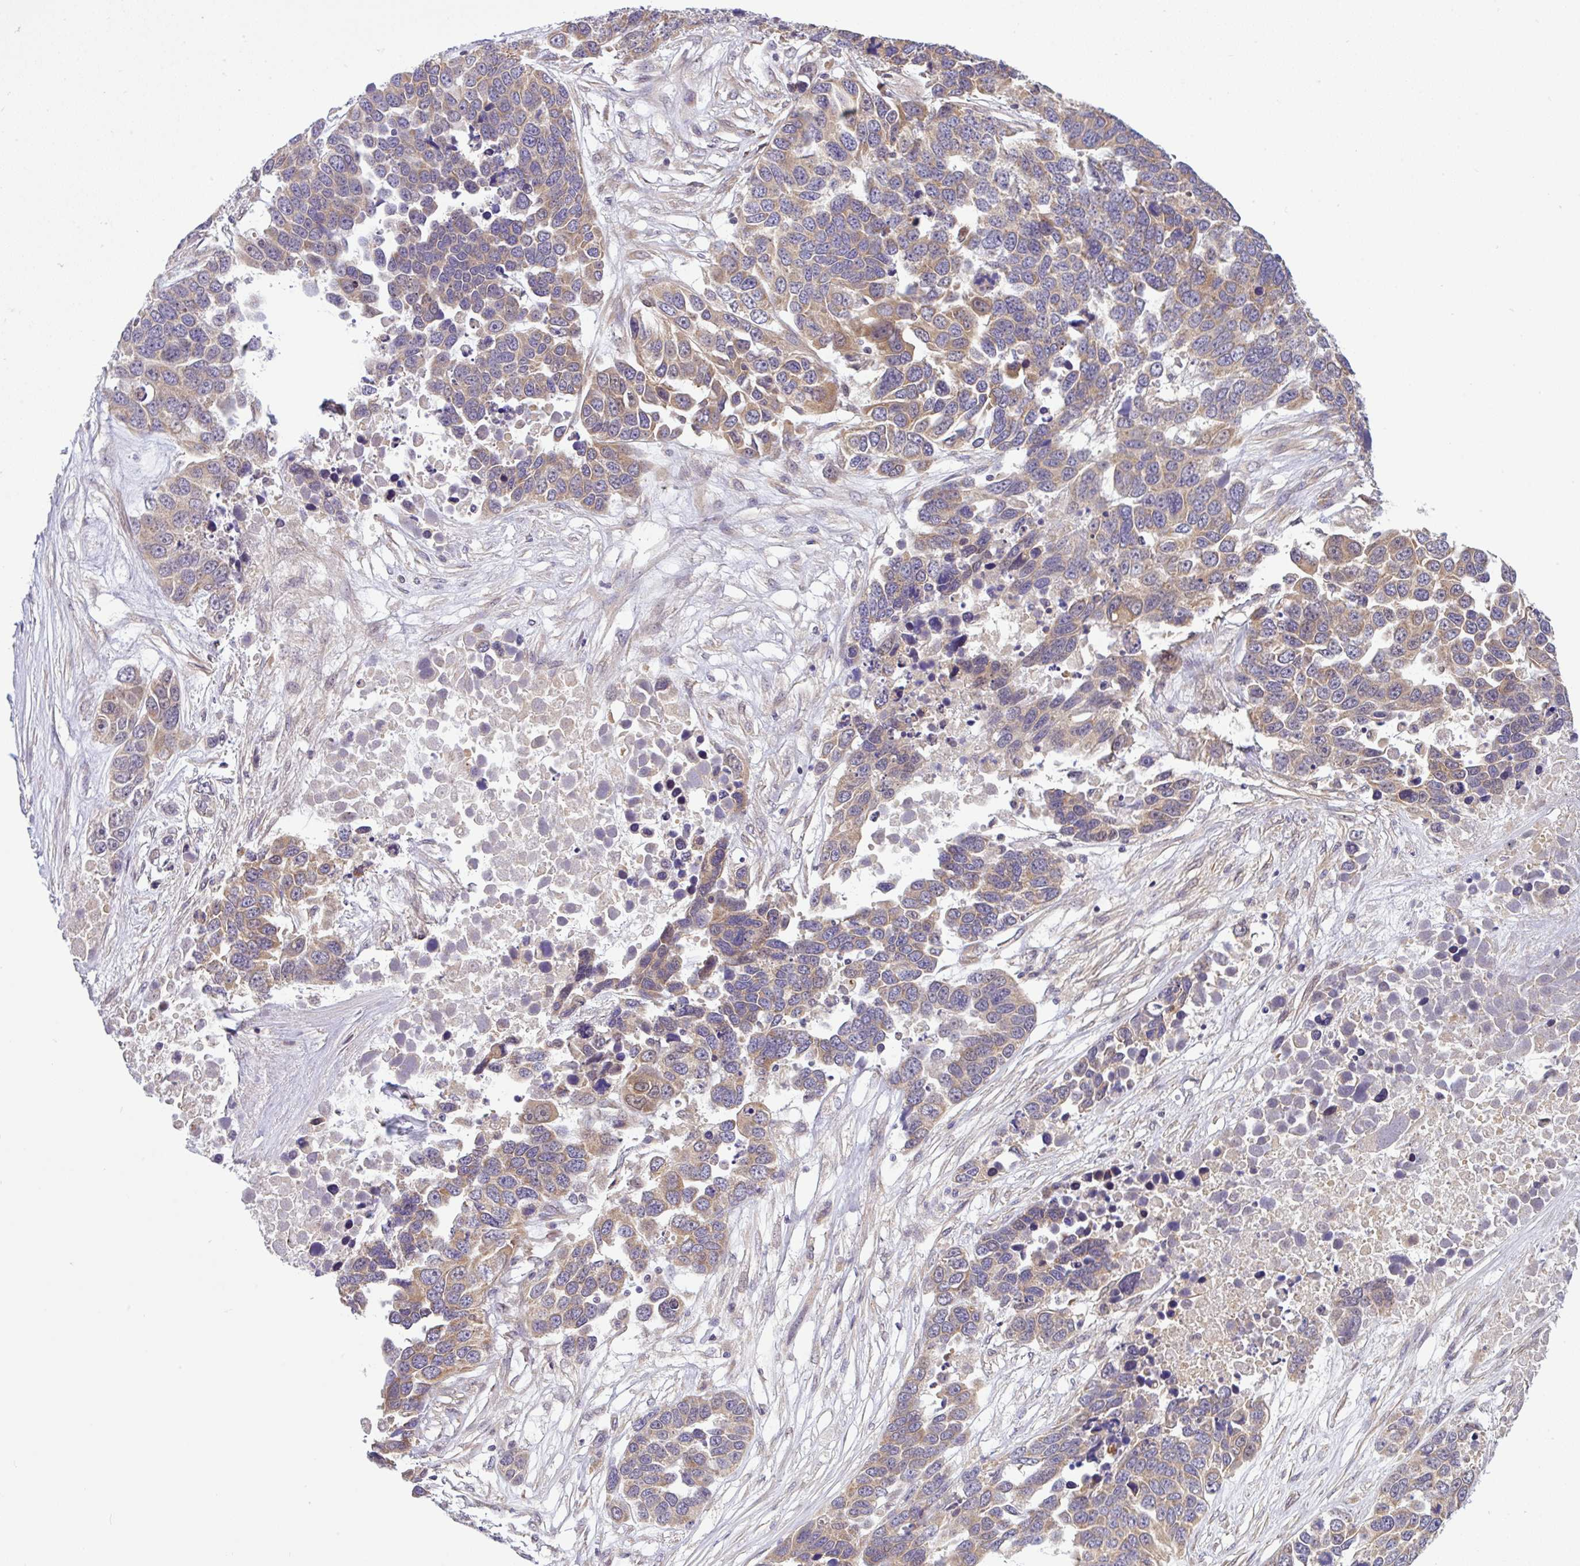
{"staining": {"intensity": "weak", "quantity": "25%-75%", "location": "cytoplasmic/membranous"}, "tissue": "ovarian cancer", "cell_type": "Tumor cells", "image_type": "cancer", "snomed": [{"axis": "morphology", "description": "Cystadenocarcinoma, serous, NOS"}, {"axis": "topography", "description": "Ovary"}], "caption": "Approximately 25%-75% of tumor cells in human ovarian serous cystadenocarcinoma show weak cytoplasmic/membranous protein positivity as visualized by brown immunohistochemical staining.", "gene": "UBE4A", "patient": {"sex": "female", "age": 76}}